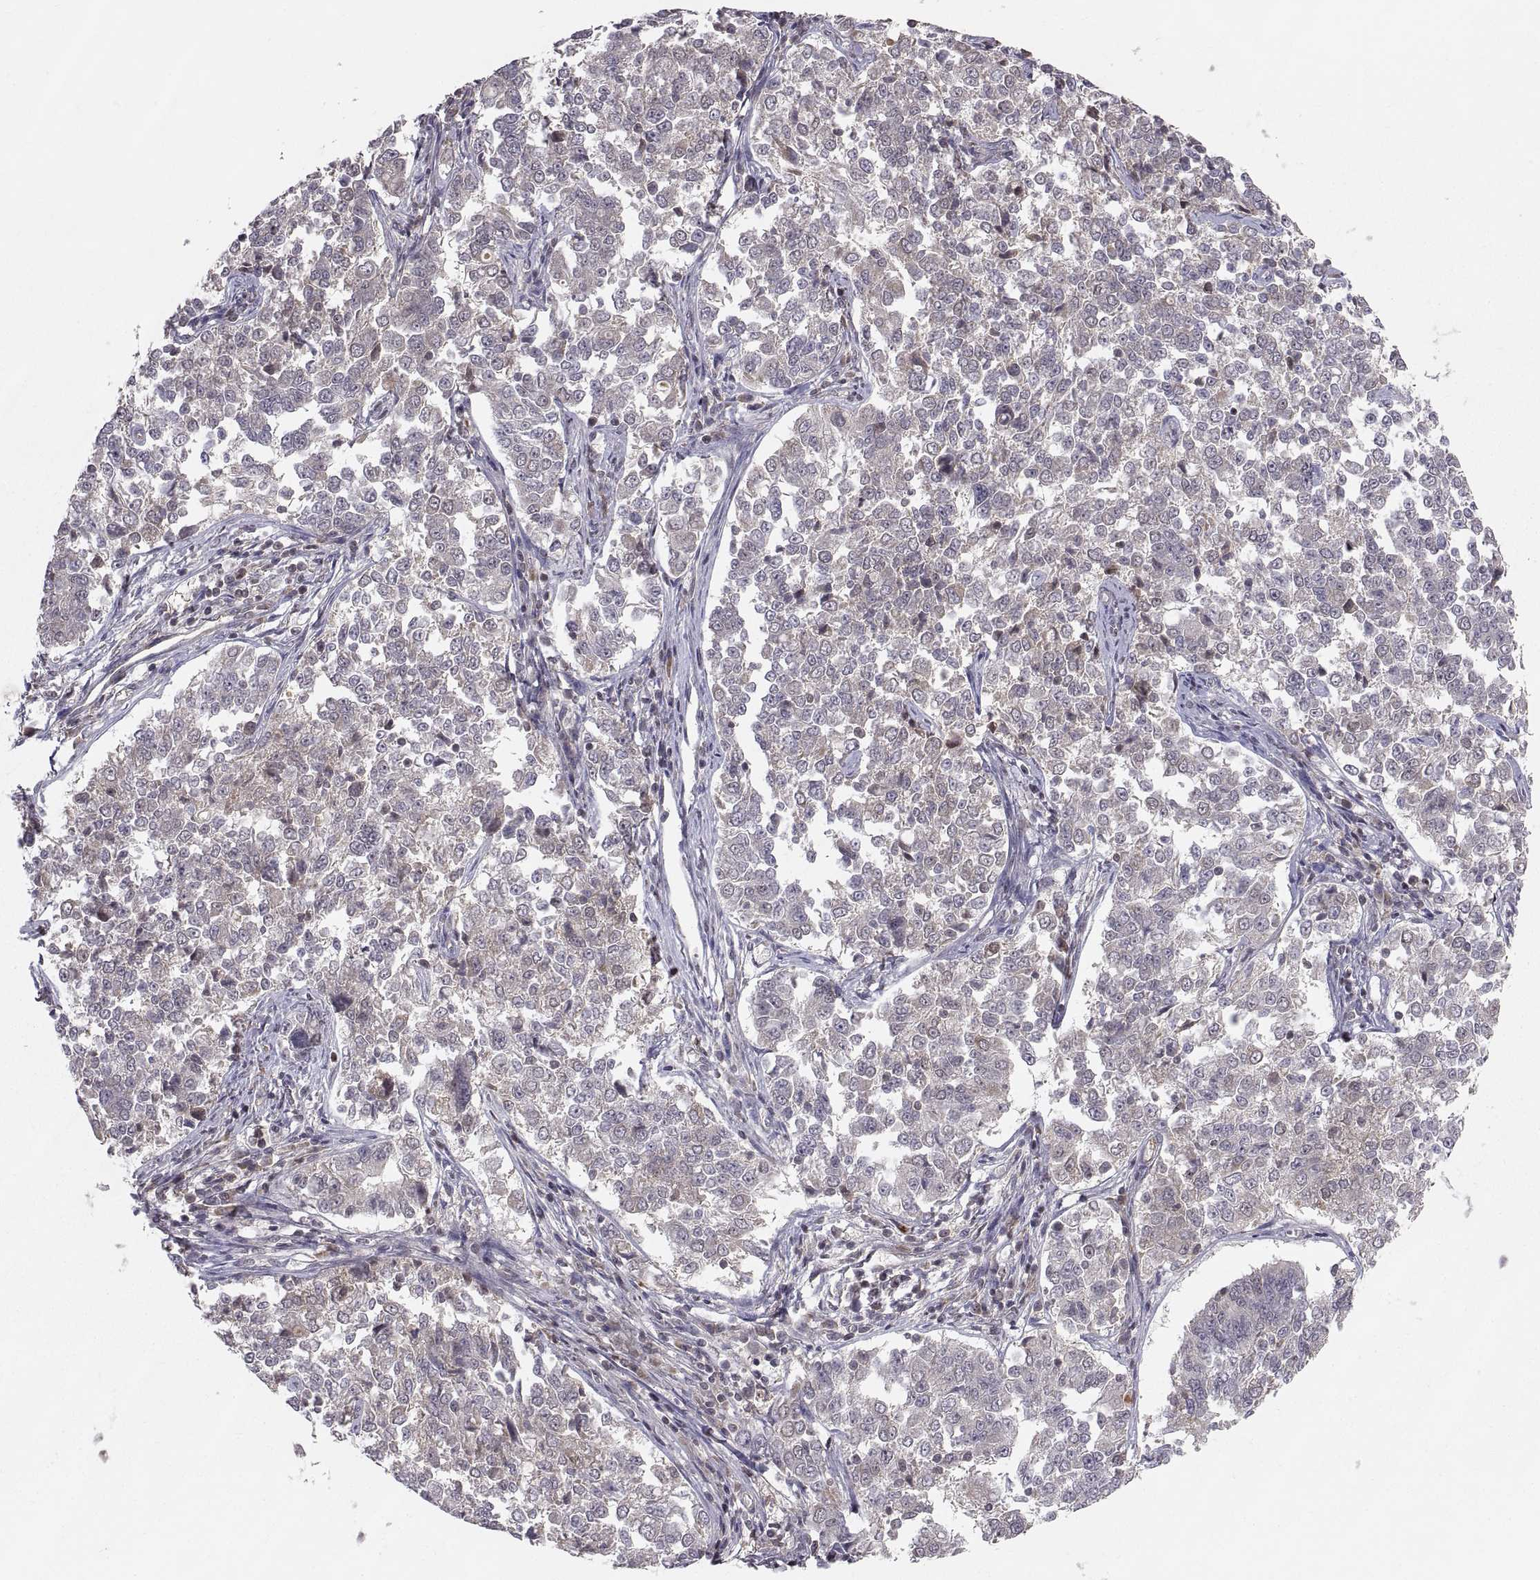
{"staining": {"intensity": "weak", "quantity": "<25%", "location": "cytoplasmic/membranous"}, "tissue": "endometrial cancer", "cell_type": "Tumor cells", "image_type": "cancer", "snomed": [{"axis": "morphology", "description": "Adenocarcinoma, NOS"}, {"axis": "topography", "description": "Endometrium"}], "caption": "Immunohistochemistry of adenocarcinoma (endometrial) reveals no positivity in tumor cells.", "gene": "ABL2", "patient": {"sex": "female", "age": 43}}